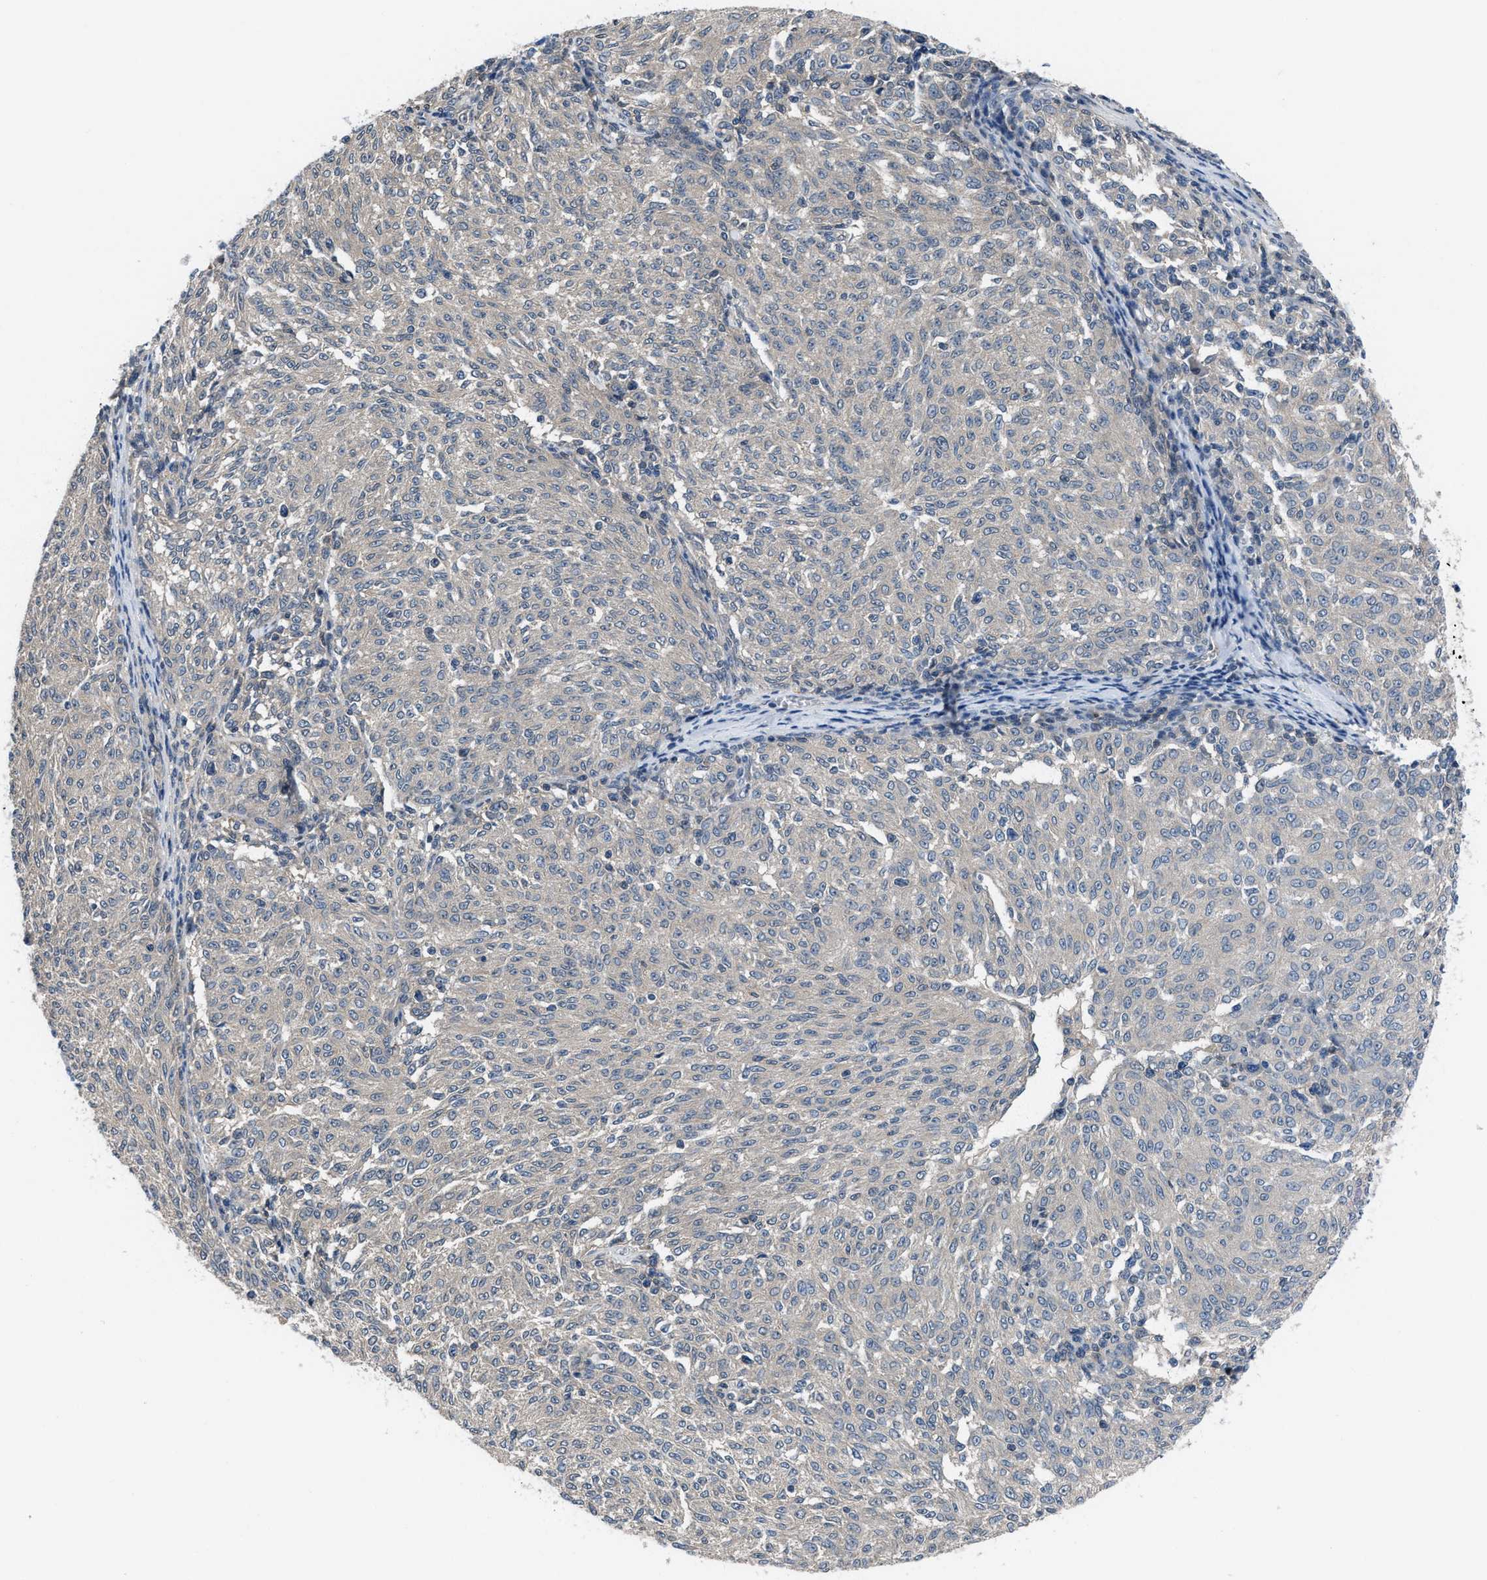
{"staining": {"intensity": "negative", "quantity": "none", "location": "none"}, "tissue": "melanoma", "cell_type": "Tumor cells", "image_type": "cancer", "snomed": [{"axis": "morphology", "description": "Malignant melanoma, NOS"}, {"axis": "topography", "description": "Skin"}], "caption": "An immunohistochemistry (IHC) micrograph of malignant melanoma is shown. There is no staining in tumor cells of malignant melanoma. (Immunohistochemistry (ihc), brightfield microscopy, high magnification).", "gene": "NUDT5", "patient": {"sex": "female", "age": 72}}